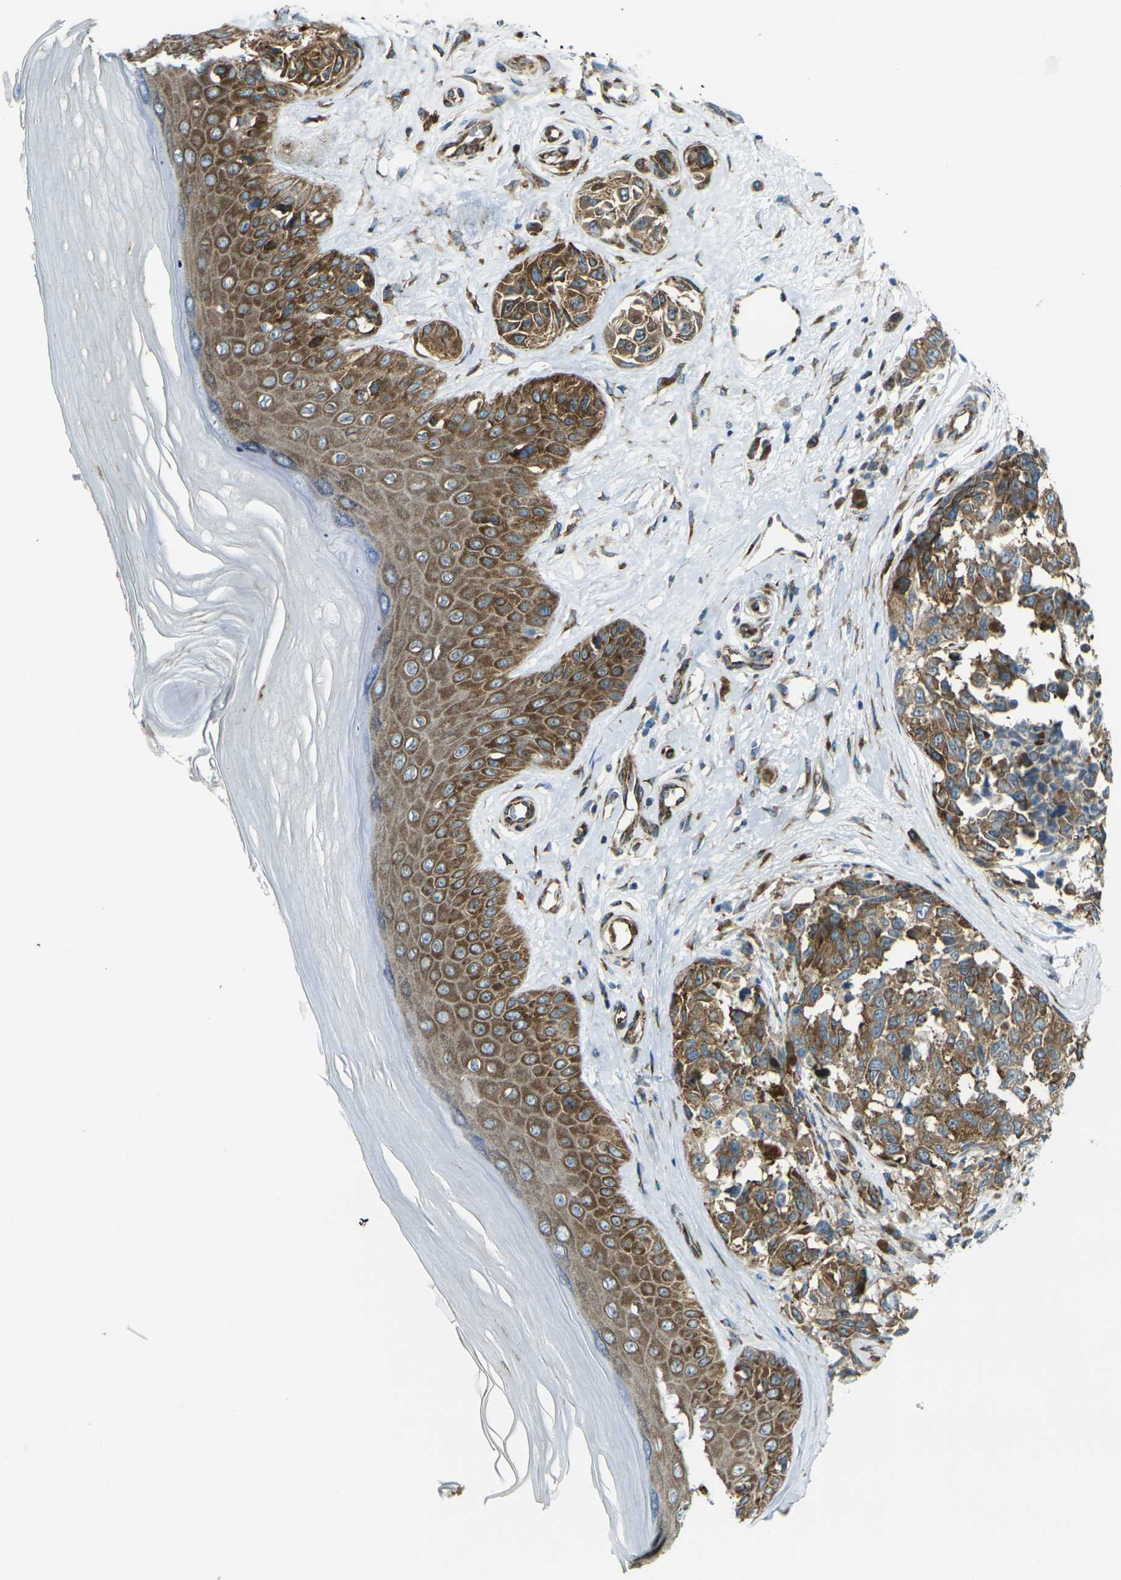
{"staining": {"intensity": "moderate", "quantity": ">75%", "location": "cytoplasmic/membranous"}, "tissue": "melanoma", "cell_type": "Tumor cells", "image_type": "cancer", "snomed": [{"axis": "morphology", "description": "Malignant melanoma, NOS"}, {"axis": "topography", "description": "Skin"}], "caption": "Immunohistochemistry photomicrograph of malignant melanoma stained for a protein (brown), which reveals medium levels of moderate cytoplasmic/membranous staining in approximately >75% of tumor cells.", "gene": "CELSR2", "patient": {"sex": "female", "age": 64}}